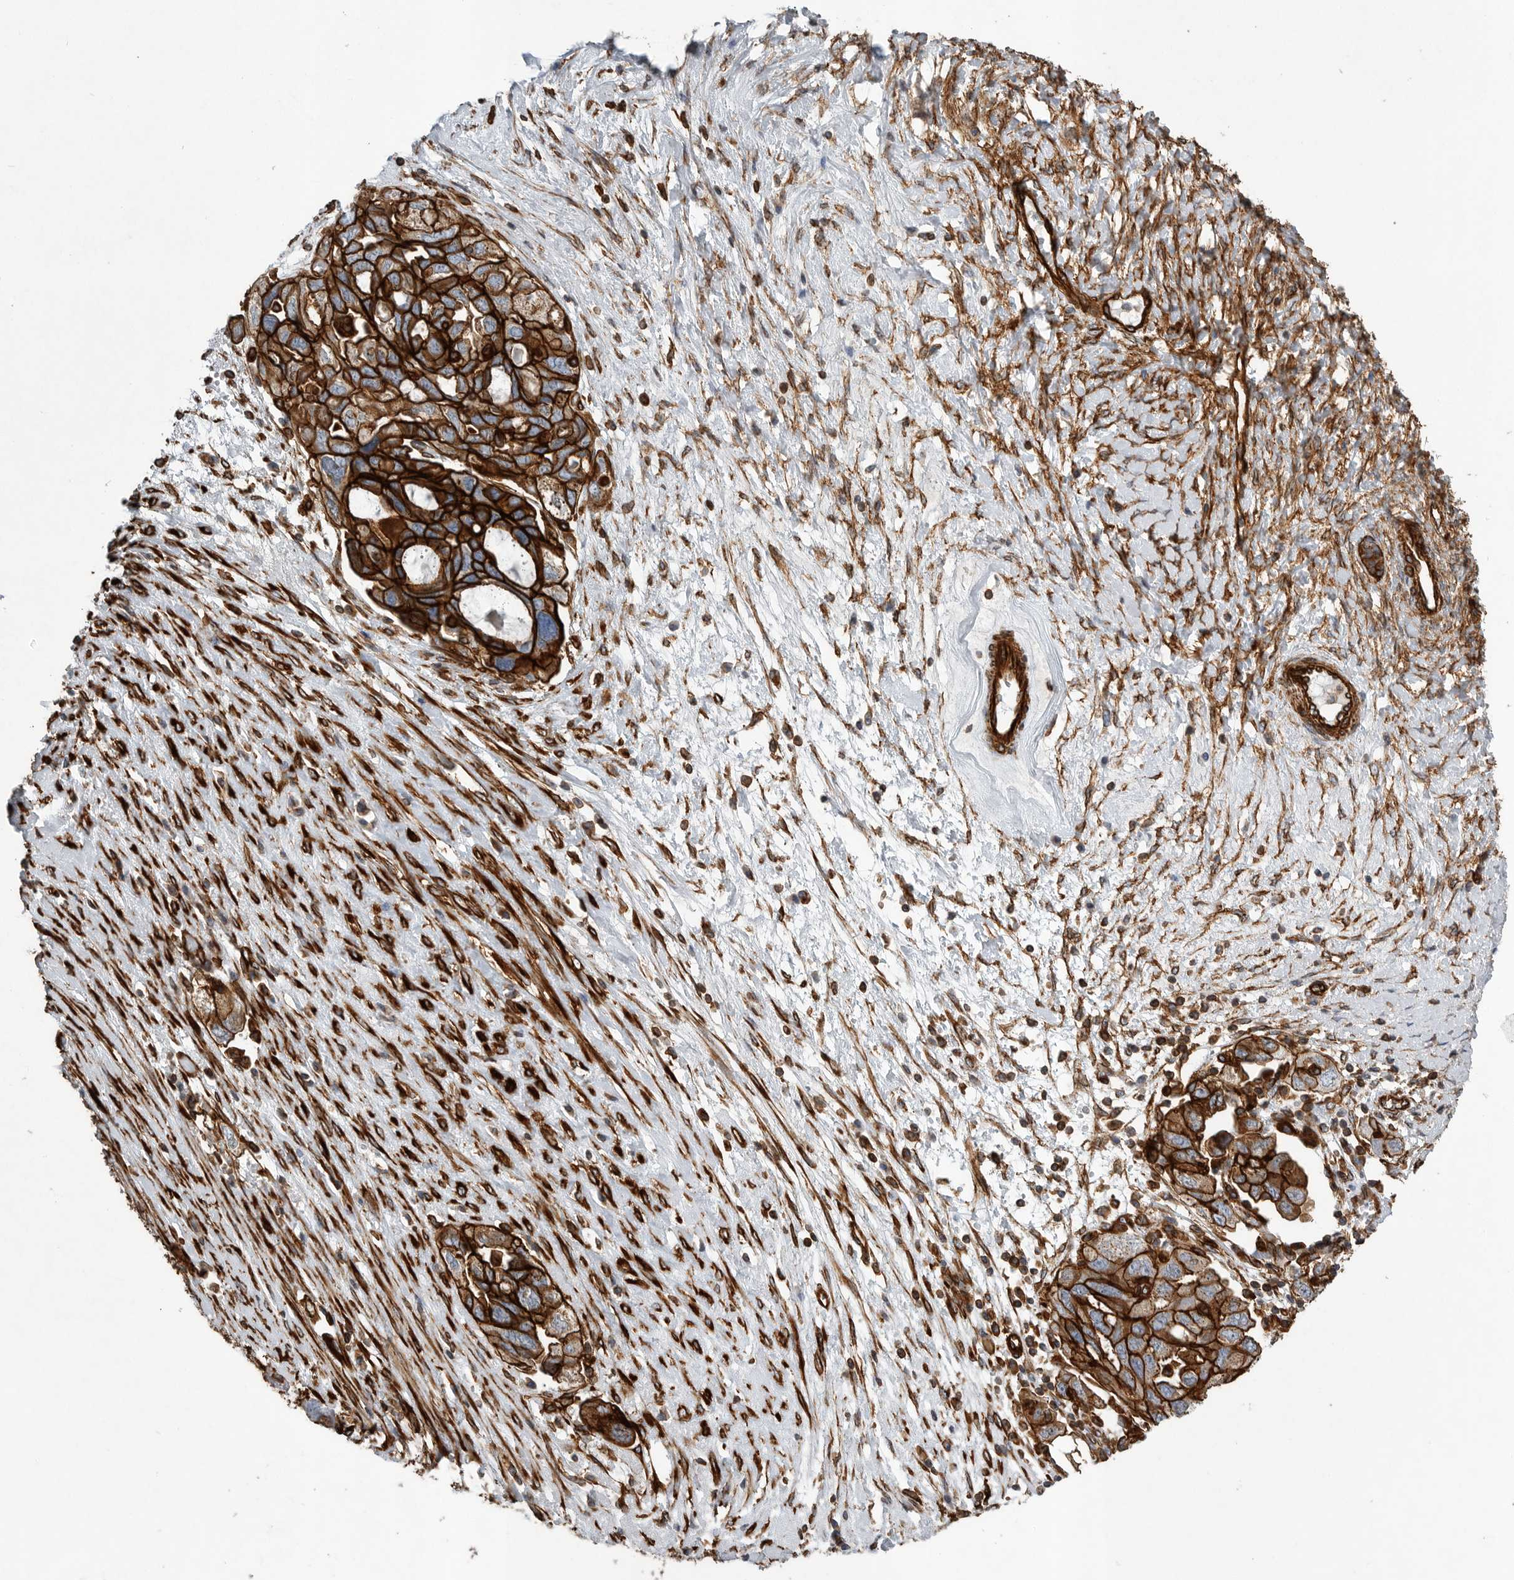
{"staining": {"intensity": "strong", "quantity": ">75%", "location": "cytoplasmic/membranous"}, "tissue": "ovarian cancer", "cell_type": "Tumor cells", "image_type": "cancer", "snomed": [{"axis": "morphology", "description": "Carcinoma, NOS"}, {"axis": "morphology", "description": "Cystadenocarcinoma, serous, NOS"}, {"axis": "topography", "description": "Ovary"}], "caption": "Ovarian cancer stained with DAB immunohistochemistry reveals high levels of strong cytoplasmic/membranous expression in about >75% of tumor cells.", "gene": "PLEC", "patient": {"sex": "female", "age": 69}}